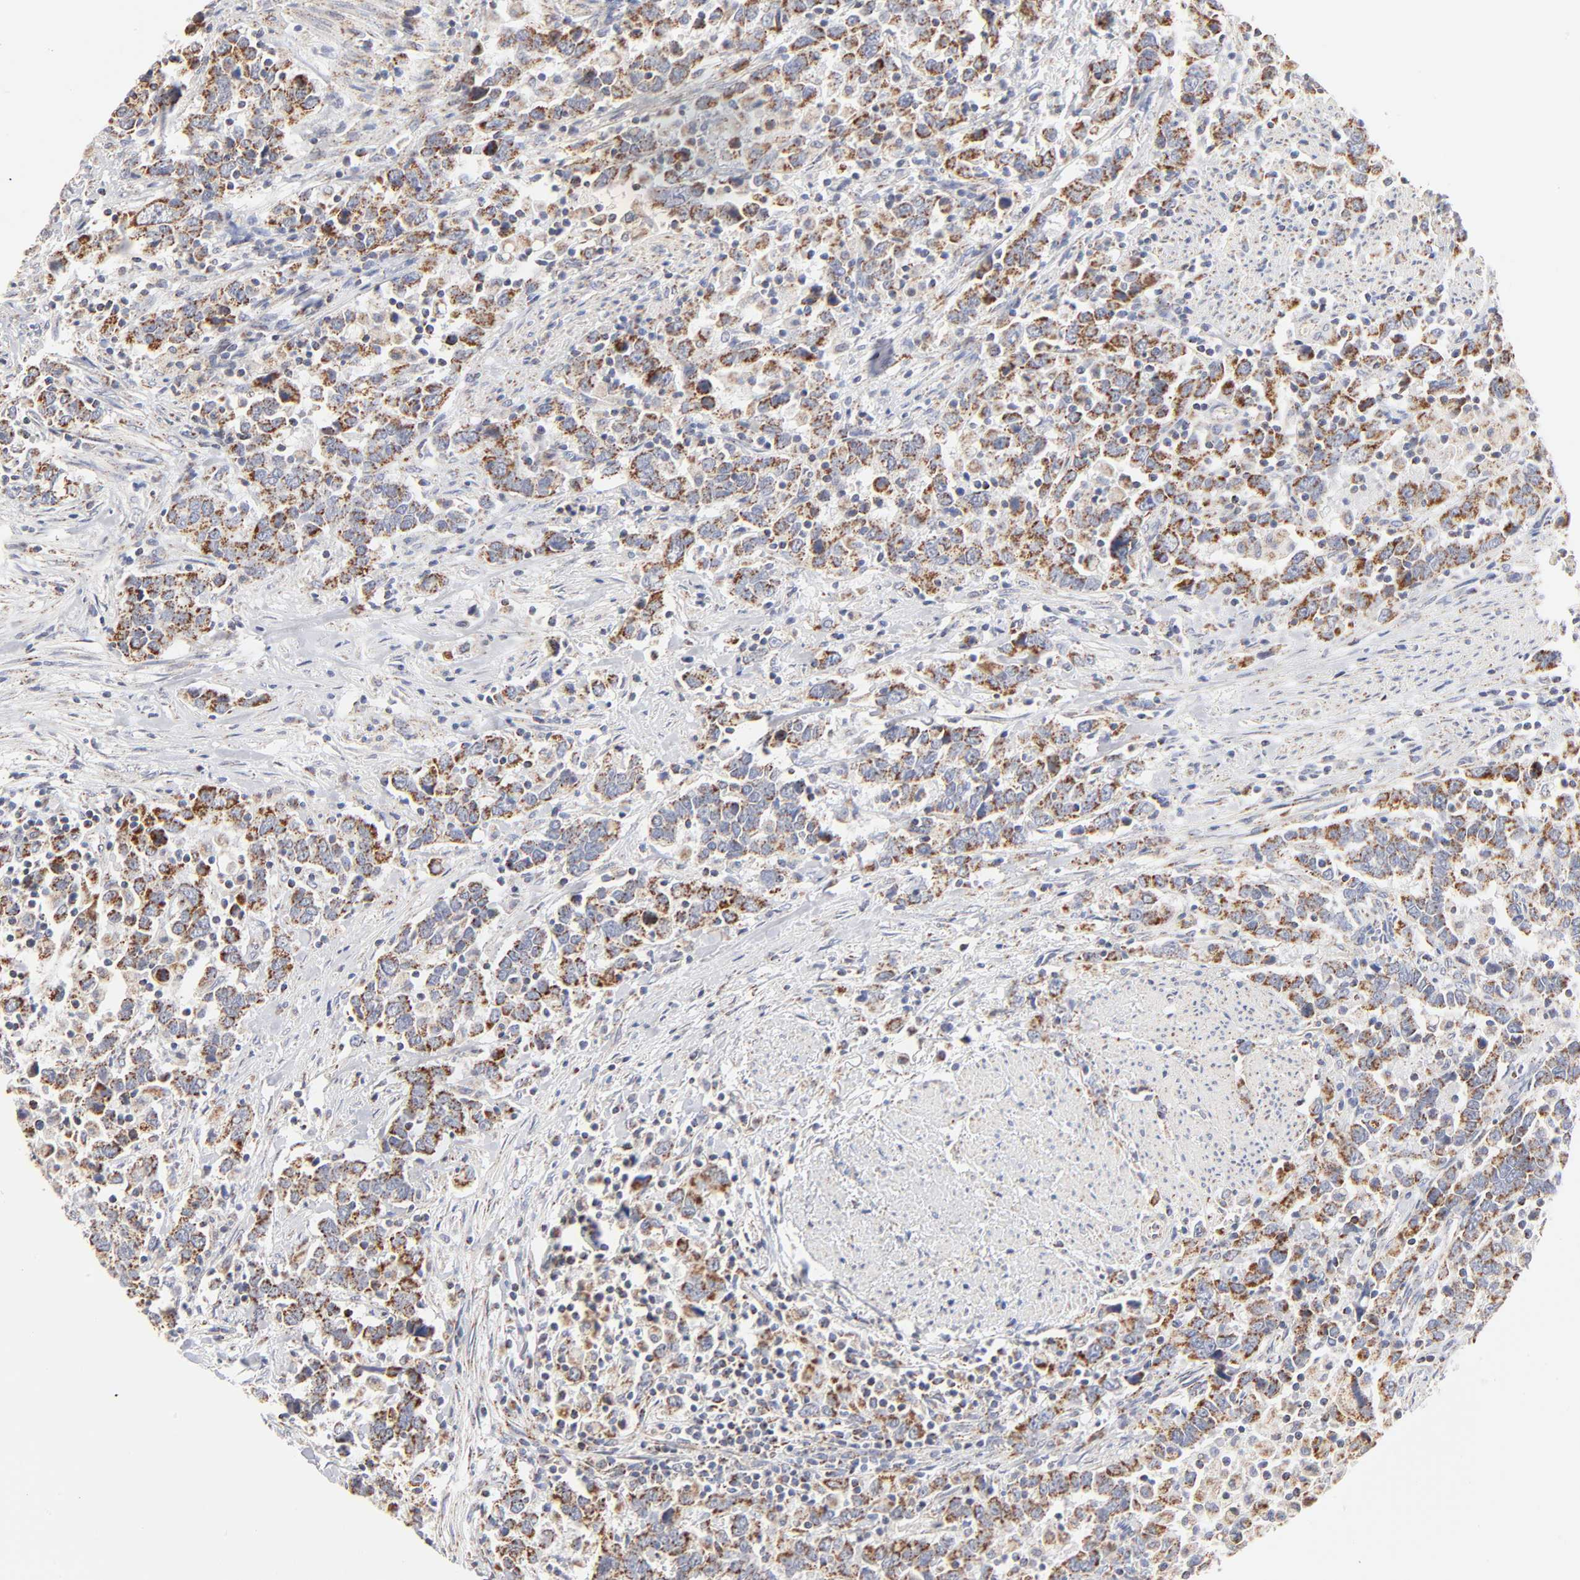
{"staining": {"intensity": "moderate", "quantity": ">75%", "location": "cytoplasmic/membranous"}, "tissue": "urothelial cancer", "cell_type": "Tumor cells", "image_type": "cancer", "snomed": [{"axis": "morphology", "description": "Urothelial carcinoma, High grade"}, {"axis": "topography", "description": "Urinary bladder"}], "caption": "About >75% of tumor cells in human high-grade urothelial carcinoma display moderate cytoplasmic/membranous protein staining as visualized by brown immunohistochemical staining.", "gene": "MRPL58", "patient": {"sex": "male", "age": 61}}